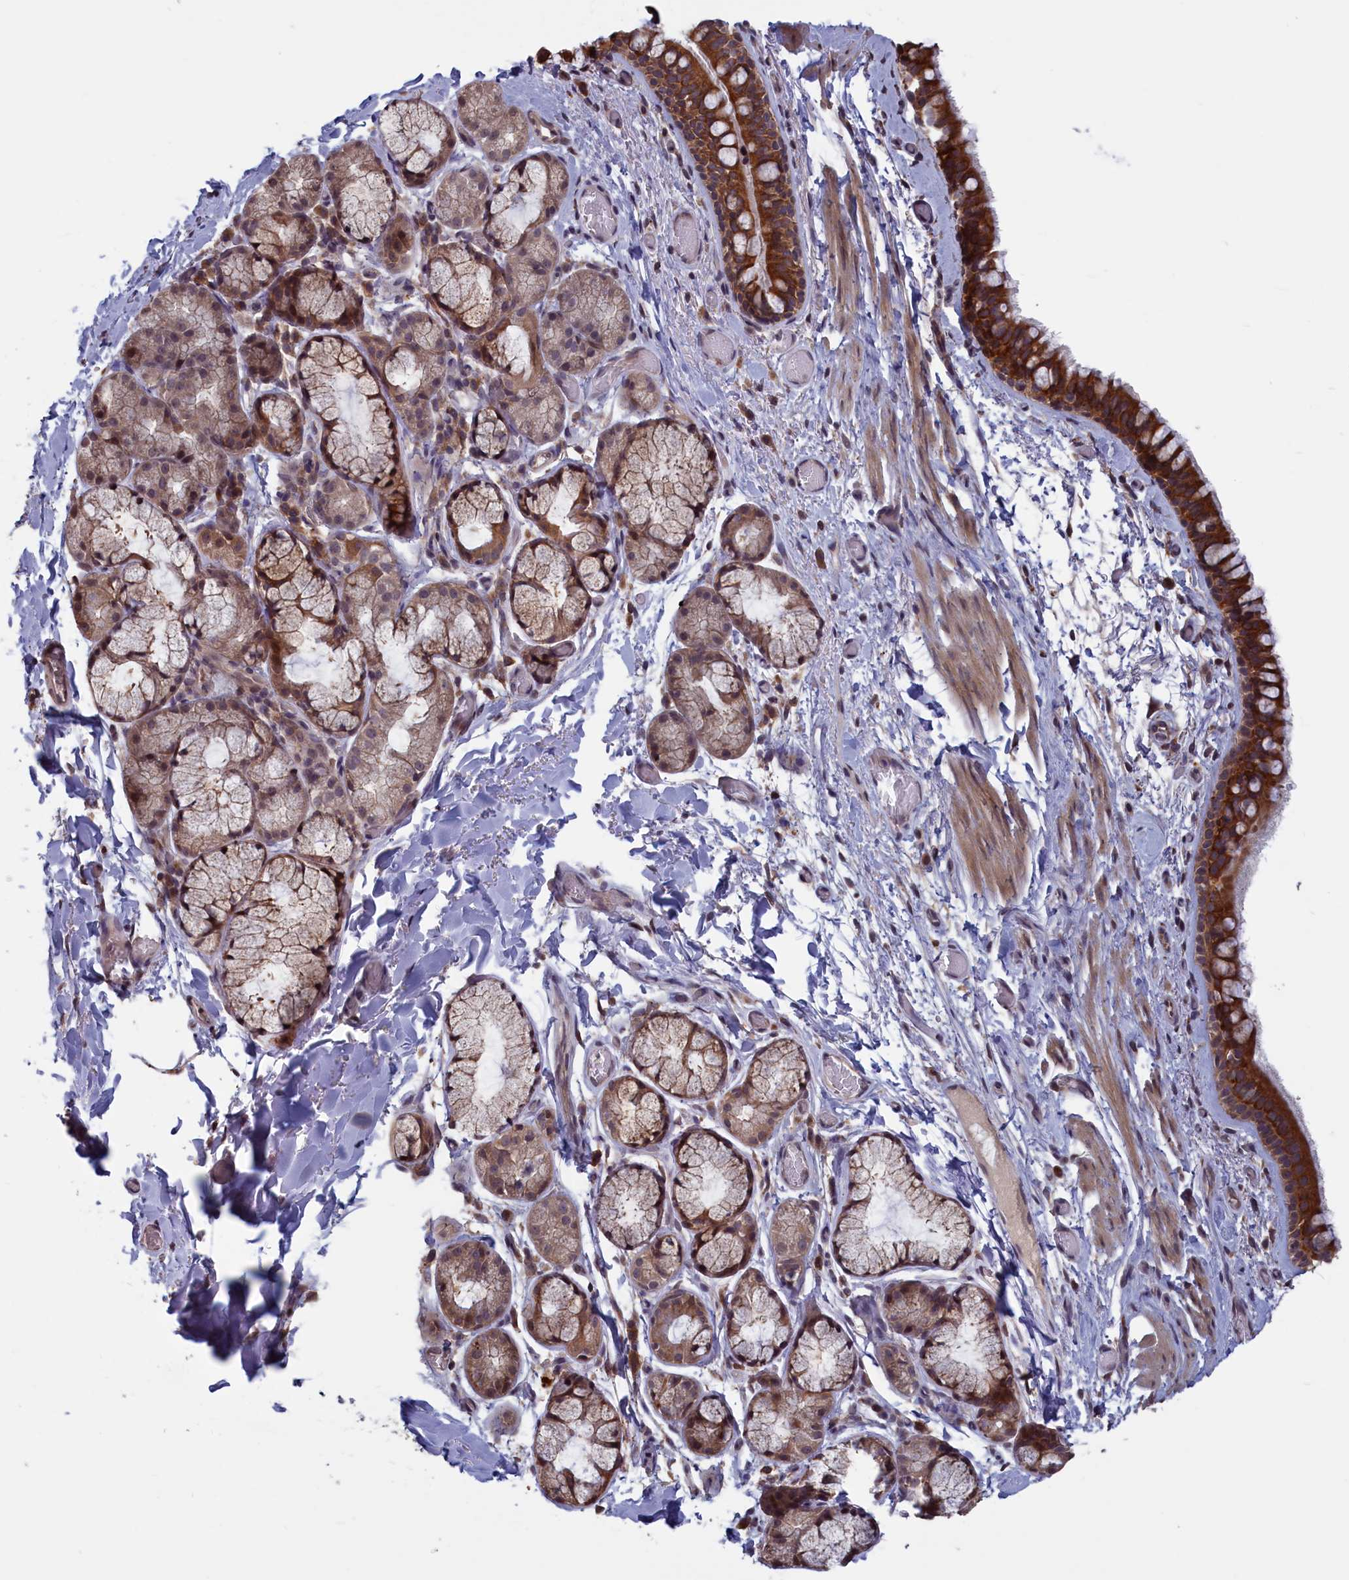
{"staining": {"intensity": "strong", "quantity": ">75%", "location": "cytoplasmic/membranous"}, "tissue": "bronchus", "cell_type": "Respiratory epithelial cells", "image_type": "normal", "snomed": [{"axis": "morphology", "description": "Normal tissue, NOS"}, {"axis": "topography", "description": "Bronchus"}], "caption": "Brown immunohistochemical staining in normal bronchus displays strong cytoplasmic/membranous expression in about >75% of respiratory epithelial cells. (Stains: DAB (3,3'-diaminobenzidine) in brown, nuclei in blue, Microscopy: brightfield microscopy at high magnification).", "gene": "CACTIN", "patient": {"sex": "male", "age": 65}}